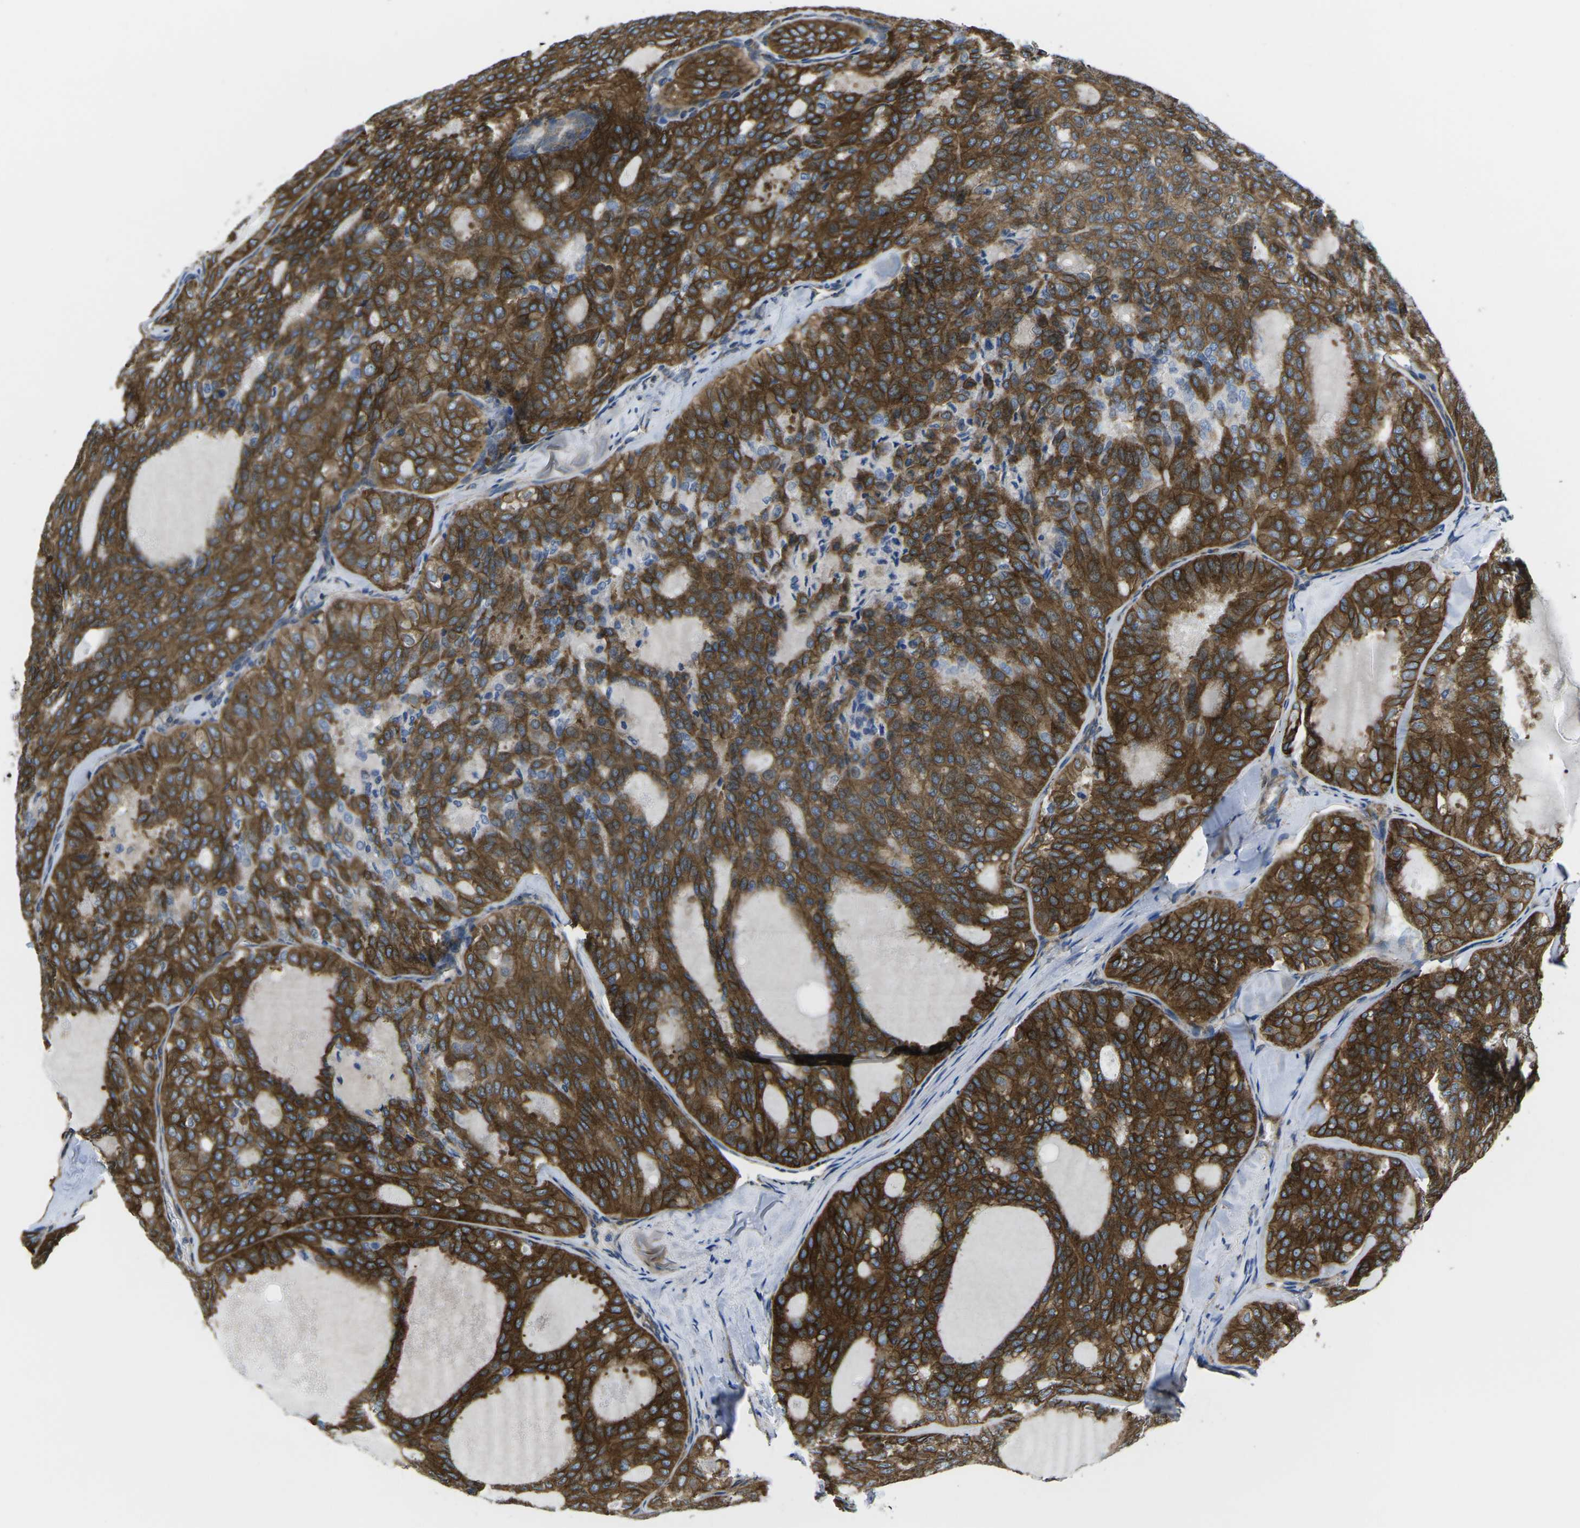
{"staining": {"intensity": "strong", "quantity": ">75%", "location": "cytoplasmic/membranous"}, "tissue": "thyroid cancer", "cell_type": "Tumor cells", "image_type": "cancer", "snomed": [{"axis": "morphology", "description": "Follicular adenoma carcinoma, NOS"}, {"axis": "topography", "description": "Thyroid gland"}], "caption": "Immunohistochemistry (IHC) photomicrograph of thyroid follicular adenoma carcinoma stained for a protein (brown), which reveals high levels of strong cytoplasmic/membranous positivity in about >75% of tumor cells.", "gene": "DLG1", "patient": {"sex": "male", "age": 75}}